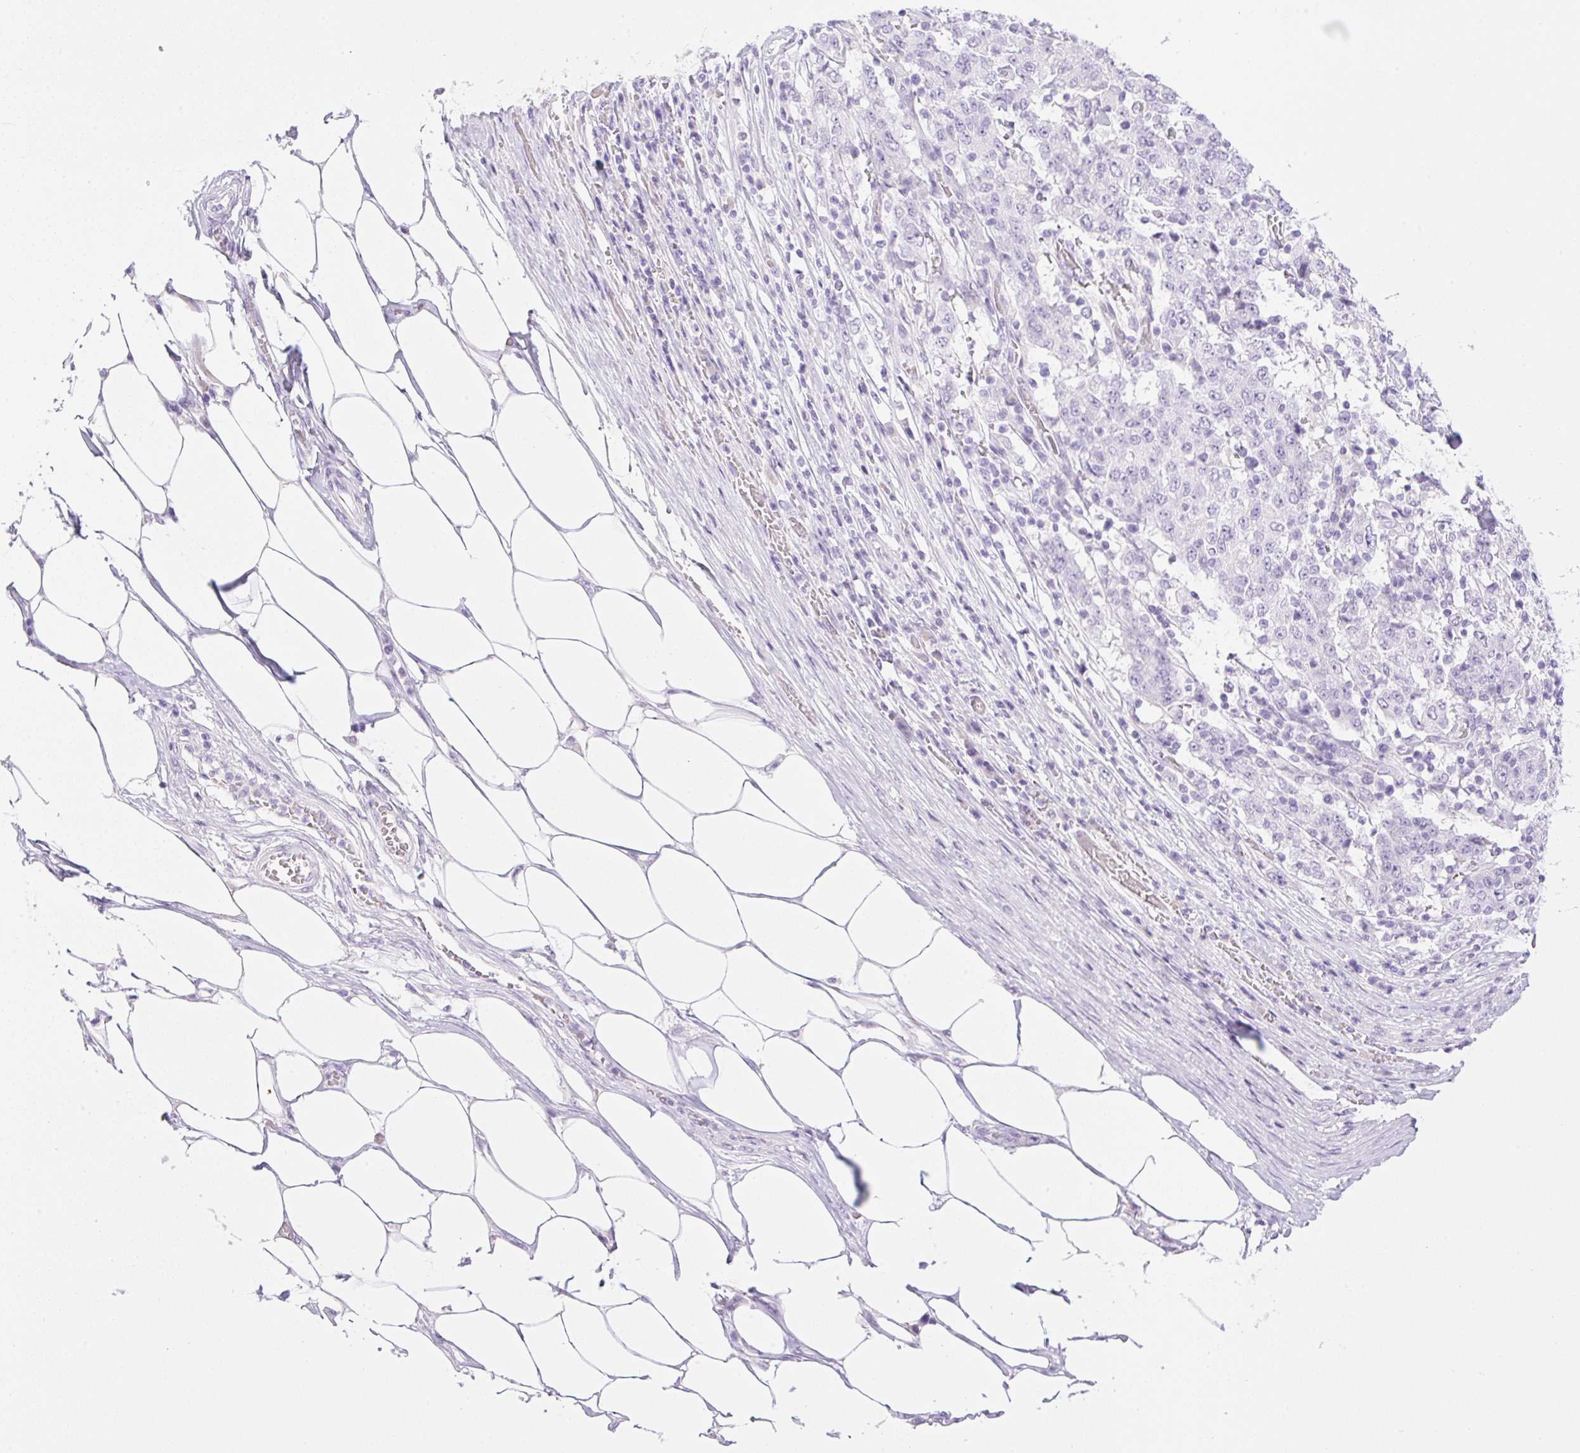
{"staining": {"intensity": "negative", "quantity": "none", "location": "none"}, "tissue": "stomach cancer", "cell_type": "Tumor cells", "image_type": "cancer", "snomed": [{"axis": "morphology", "description": "Adenocarcinoma, NOS"}, {"axis": "topography", "description": "Stomach"}], "caption": "IHC of adenocarcinoma (stomach) reveals no positivity in tumor cells. Brightfield microscopy of IHC stained with DAB (3,3'-diaminobenzidine) (brown) and hematoxylin (blue), captured at high magnification.", "gene": "PALM3", "patient": {"sex": "male", "age": 59}}